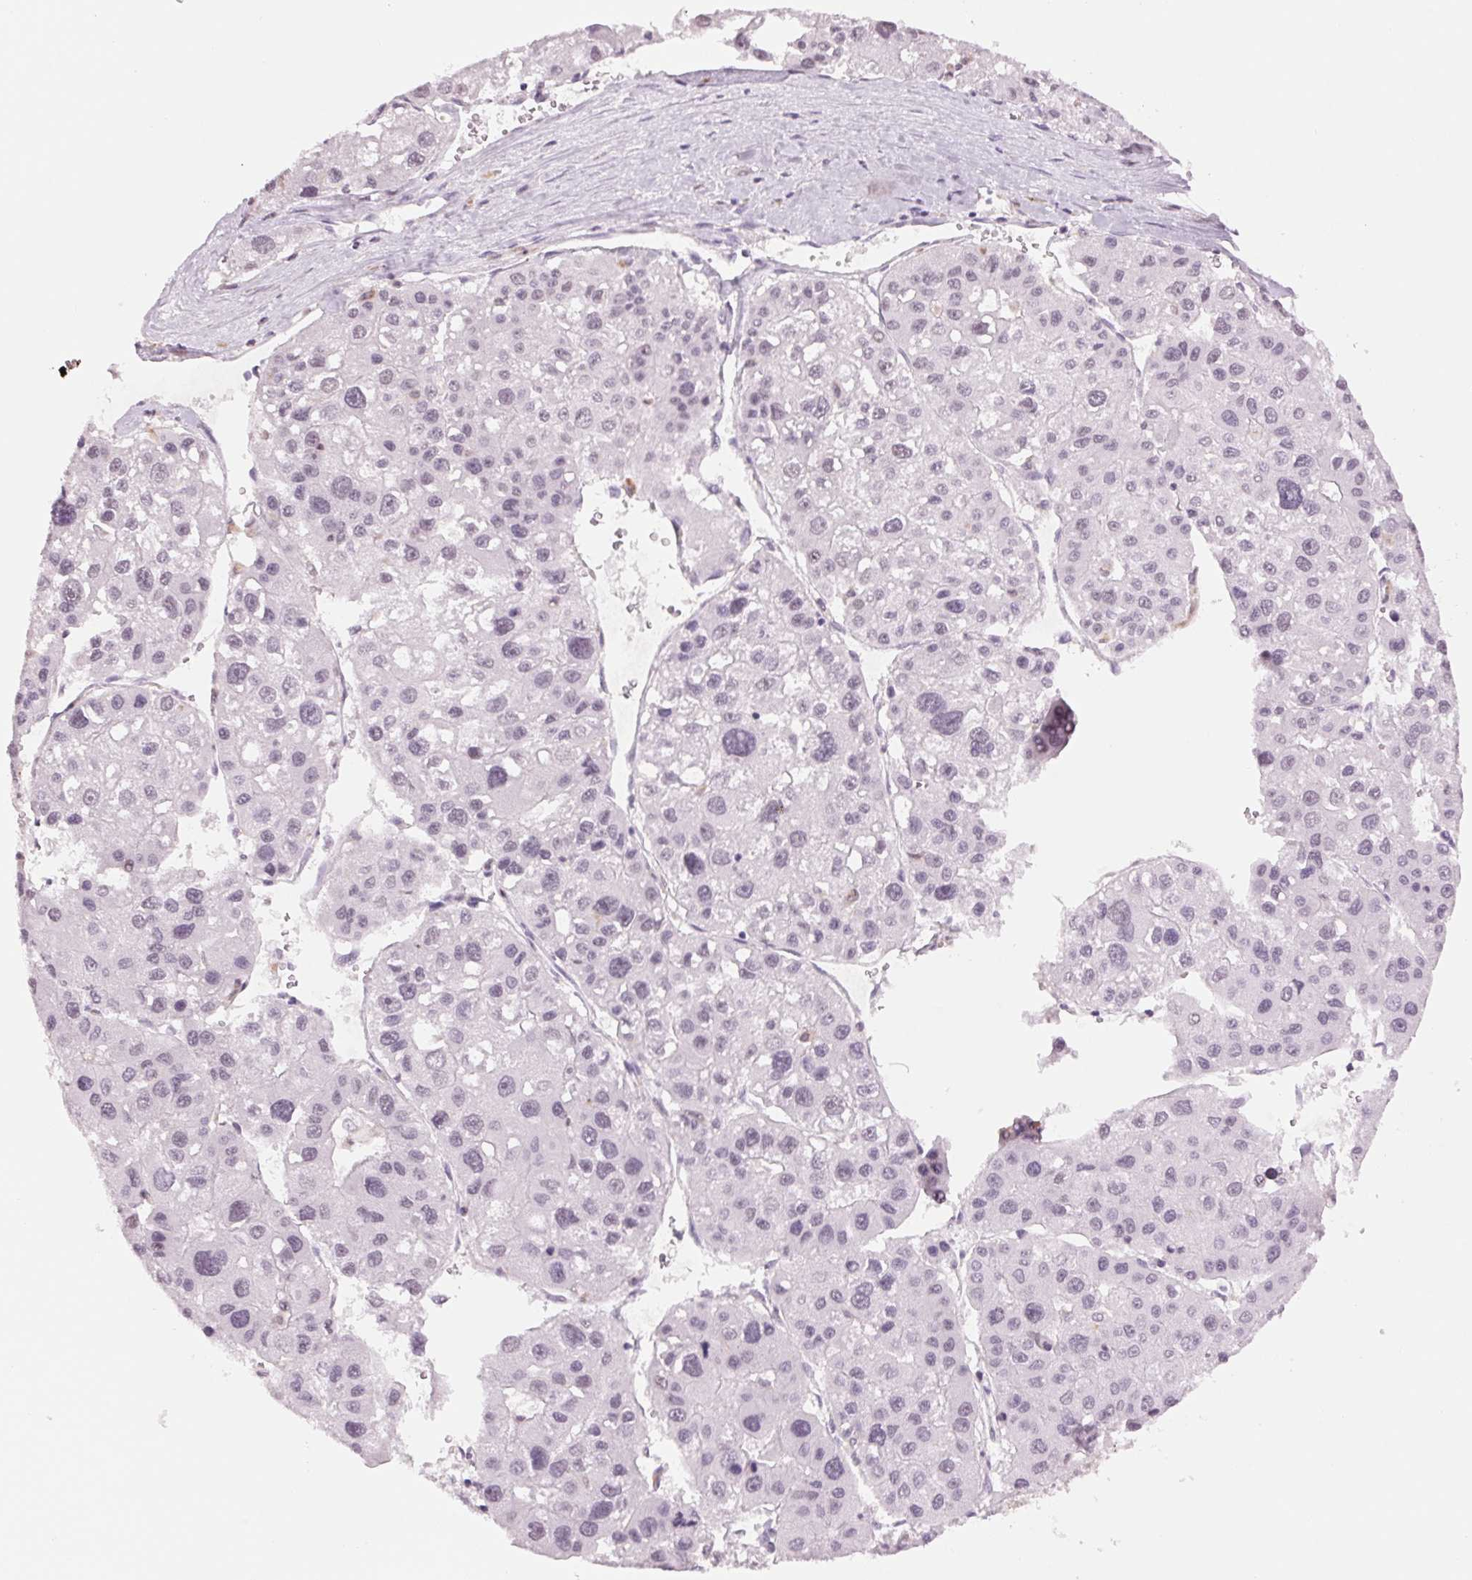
{"staining": {"intensity": "negative", "quantity": "none", "location": "none"}, "tissue": "liver cancer", "cell_type": "Tumor cells", "image_type": "cancer", "snomed": [{"axis": "morphology", "description": "Carcinoma, Hepatocellular, NOS"}, {"axis": "topography", "description": "Liver"}], "caption": "High power microscopy photomicrograph of an immunohistochemistry photomicrograph of liver hepatocellular carcinoma, revealing no significant positivity in tumor cells.", "gene": "MPO", "patient": {"sex": "male", "age": 73}}